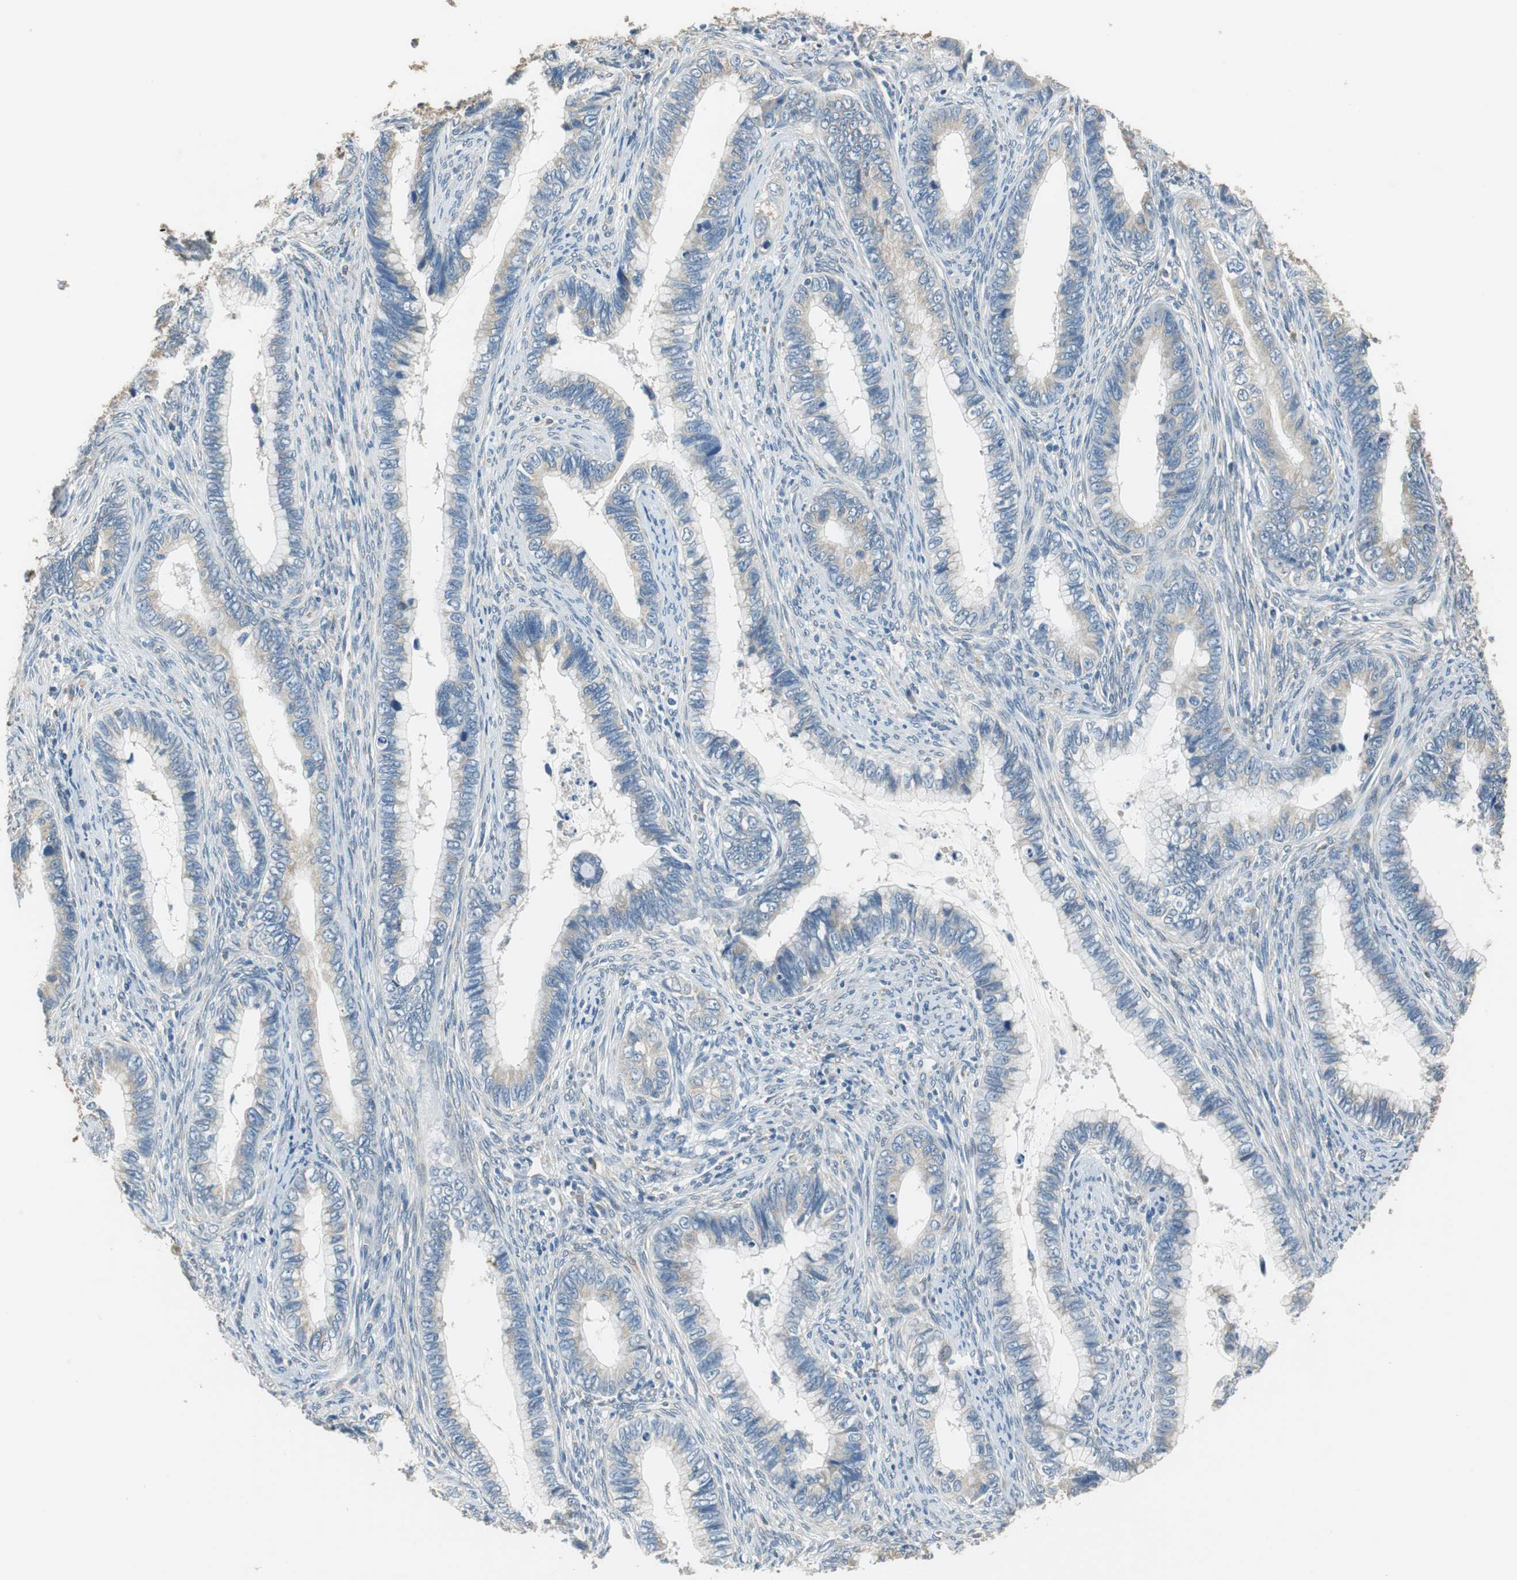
{"staining": {"intensity": "weak", "quantity": "25%-75%", "location": "cytoplasmic/membranous"}, "tissue": "cervical cancer", "cell_type": "Tumor cells", "image_type": "cancer", "snomed": [{"axis": "morphology", "description": "Adenocarcinoma, NOS"}, {"axis": "topography", "description": "Cervix"}], "caption": "Adenocarcinoma (cervical) stained with a brown dye demonstrates weak cytoplasmic/membranous positive staining in about 25%-75% of tumor cells.", "gene": "ALDH4A1", "patient": {"sex": "female", "age": 44}}